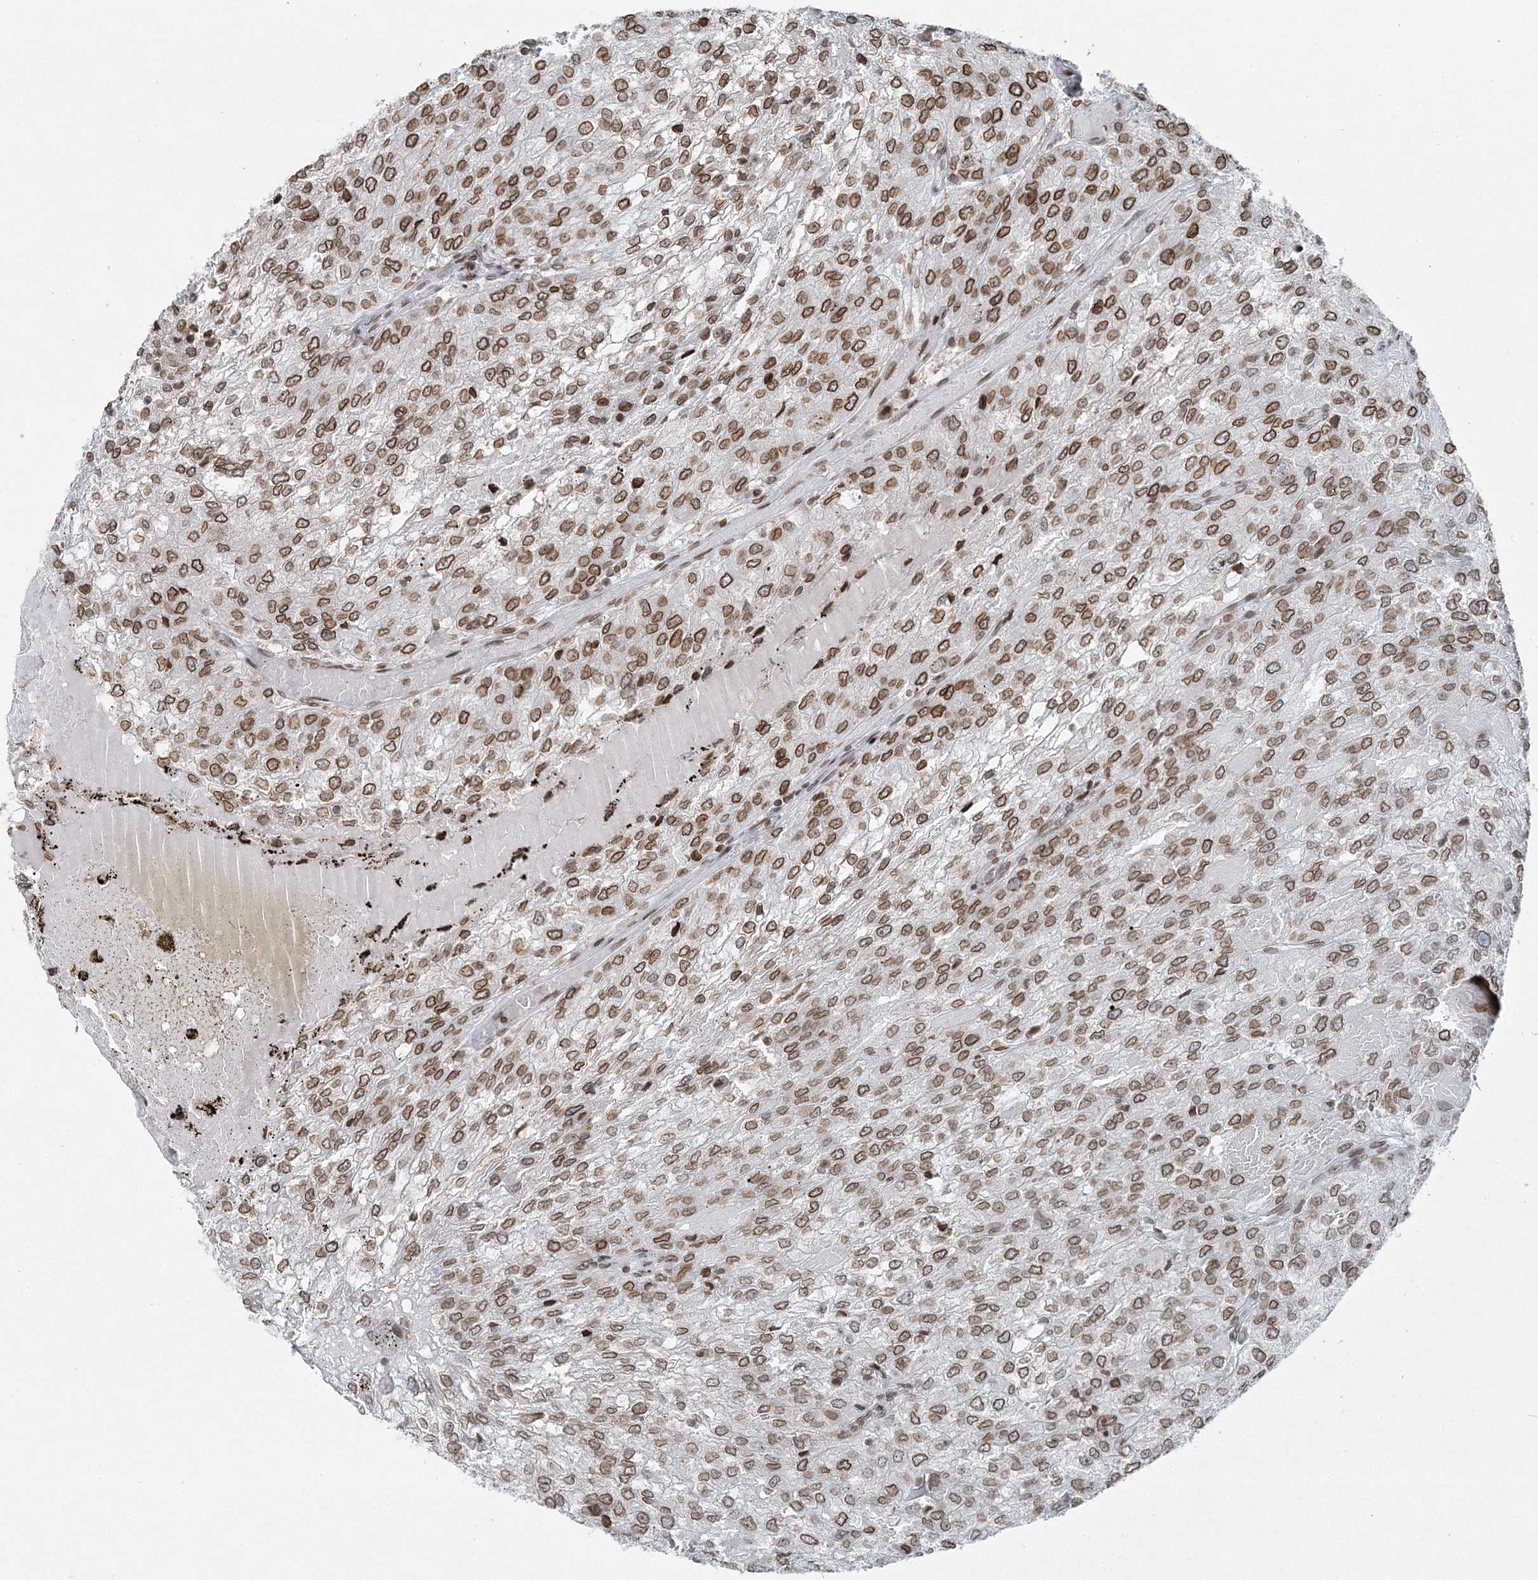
{"staining": {"intensity": "moderate", "quantity": ">75%", "location": "cytoplasmic/membranous,nuclear"}, "tissue": "renal cancer", "cell_type": "Tumor cells", "image_type": "cancer", "snomed": [{"axis": "morphology", "description": "Adenocarcinoma, NOS"}, {"axis": "topography", "description": "Kidney"}], "caption": "This micrograph demonstrates IHC staining of adenocarcinoma (renal), with medium moderate cytoplasmic/membranous and nuclear staining in about >75% of tumor cells.", "gene": "GJD4", "patient": {"sex": "female", "age": 54}}